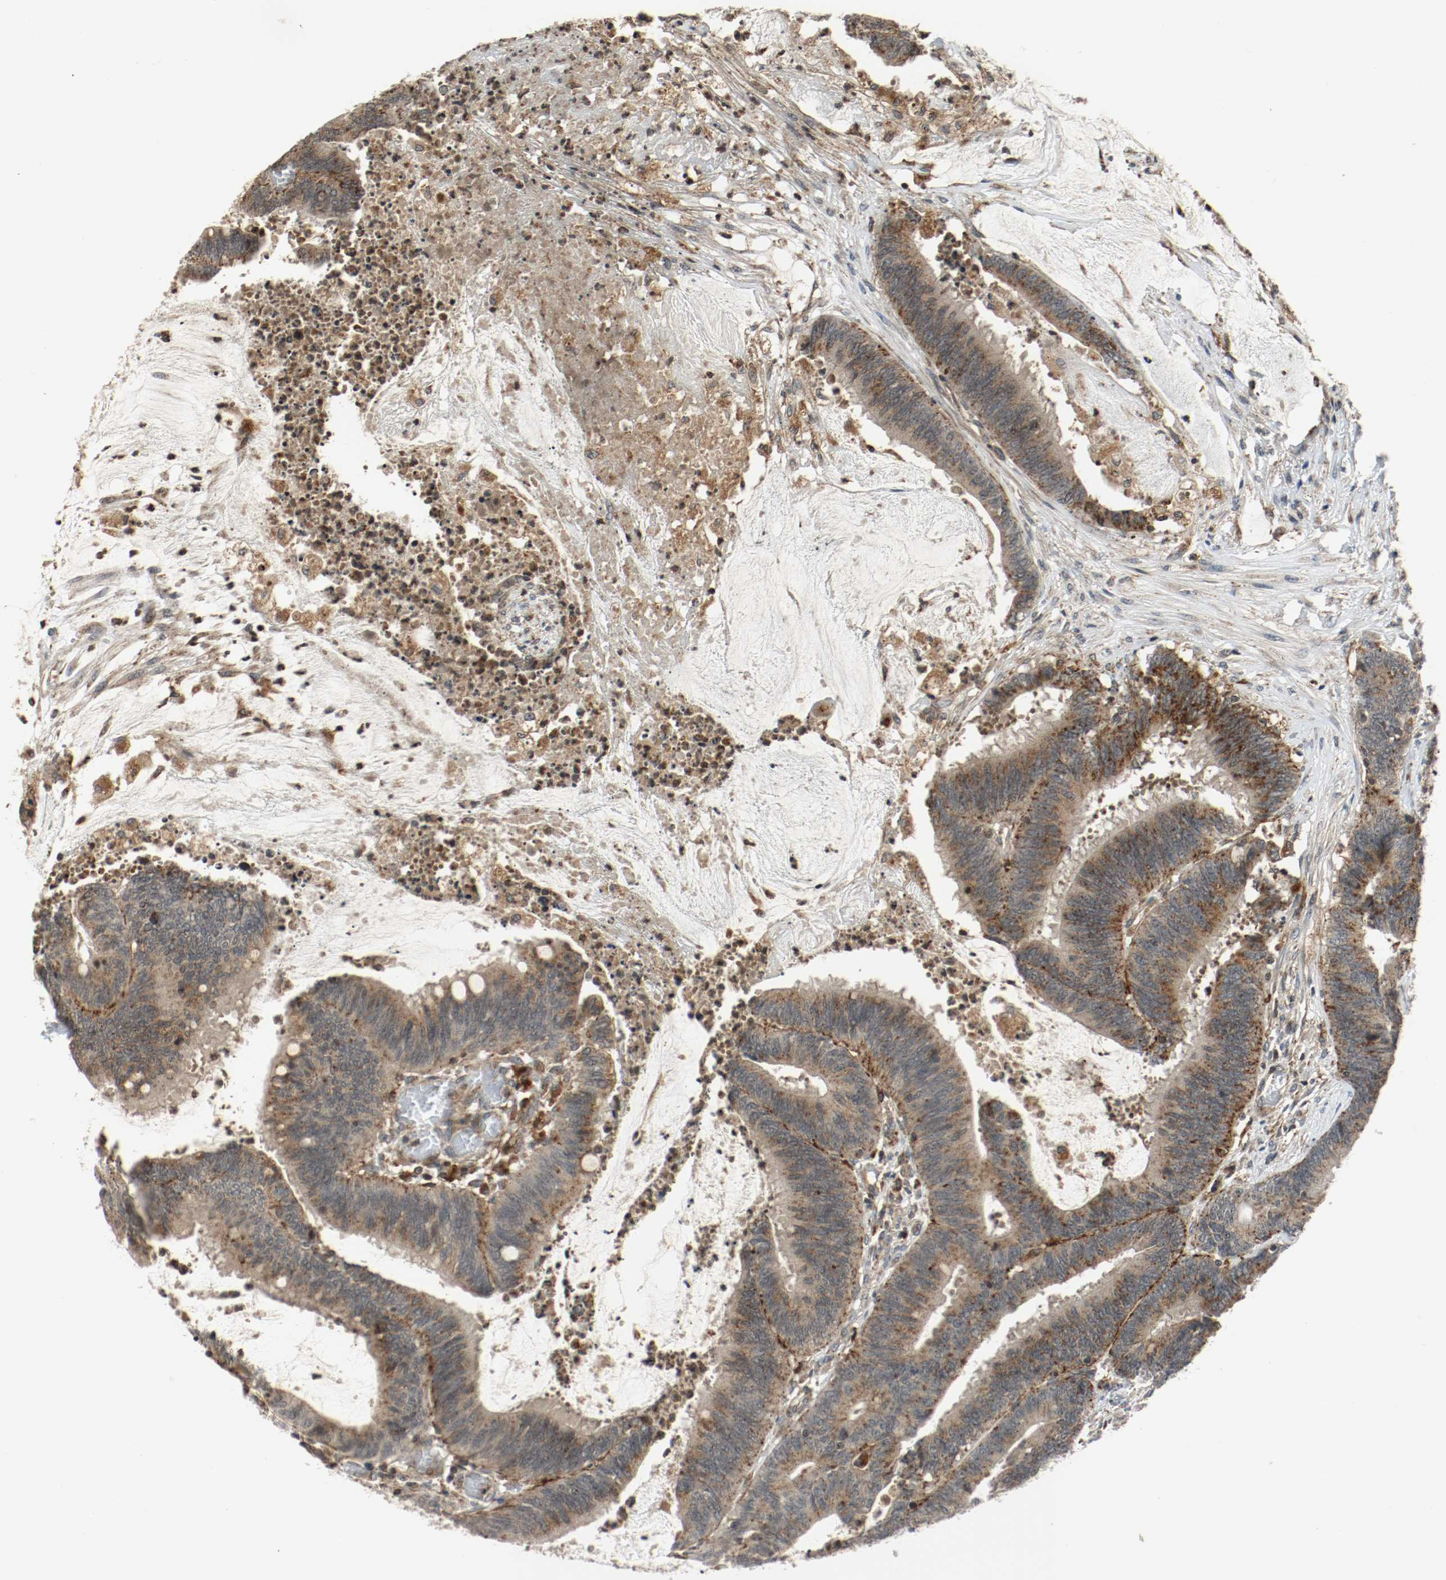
{"staining": {"intensity": "moderate", "quantity": ">75%", "location": "cytoplasmic/membranous"}, "tissue": "colorectal cancer", "cell_type": "Tumor cells", "image_type": "cancer", "snomed": [{"axis": "morphology", "description": "Adenocarcinoma, NOS"}, {"axis": "topography", "description": "Rectum"}], "caption": "A photomicrograph showing moderate cytoplasmic/membranous positivity in about >75% of tumor cells in colorectal cancer, as visualized by brown immunohistochemical staining.", "gene": "LAMP2", "patient": {"sex": "female", "age": 66}}